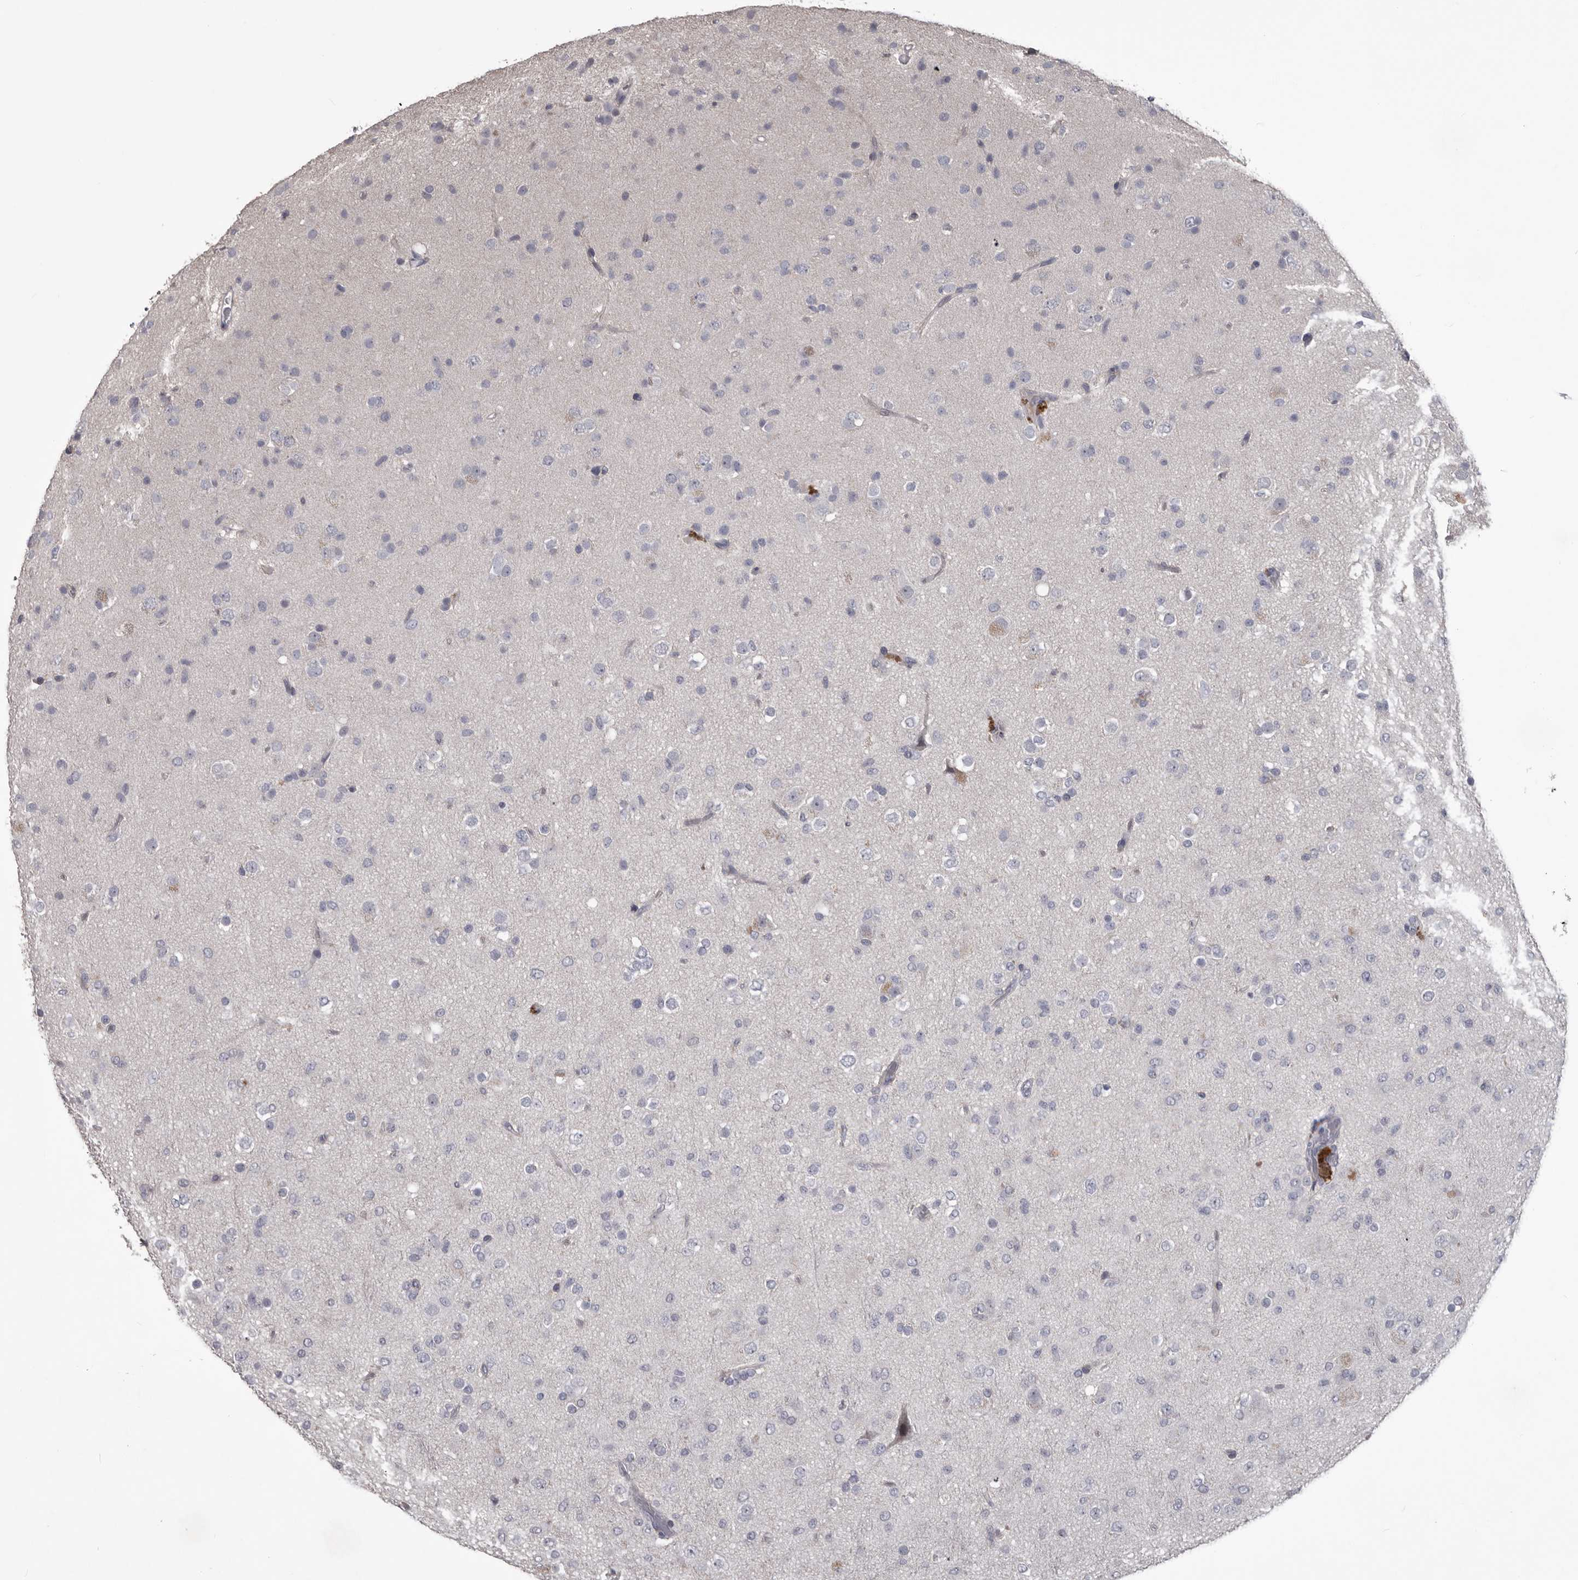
{"staining": {"intensity": "negative", "quantity": "none", "location": "none"}, "tissue": "glioma", "cell_type": "Tumor cells", "image_type": "cancer", "snomed": [{"axis": "morphology", "description": "Glioma, malignant, Low grade"}, {"axis": "topography", "description": "Brain"}], "caption": "A high-resolution micrograph shows immunohistochemistry staining of malignant glioma (low-grade), which exhibits no significant positivity in tumor cells.", "gene": "LPAR6", "patient": {"sex": "male", "age": 65}}